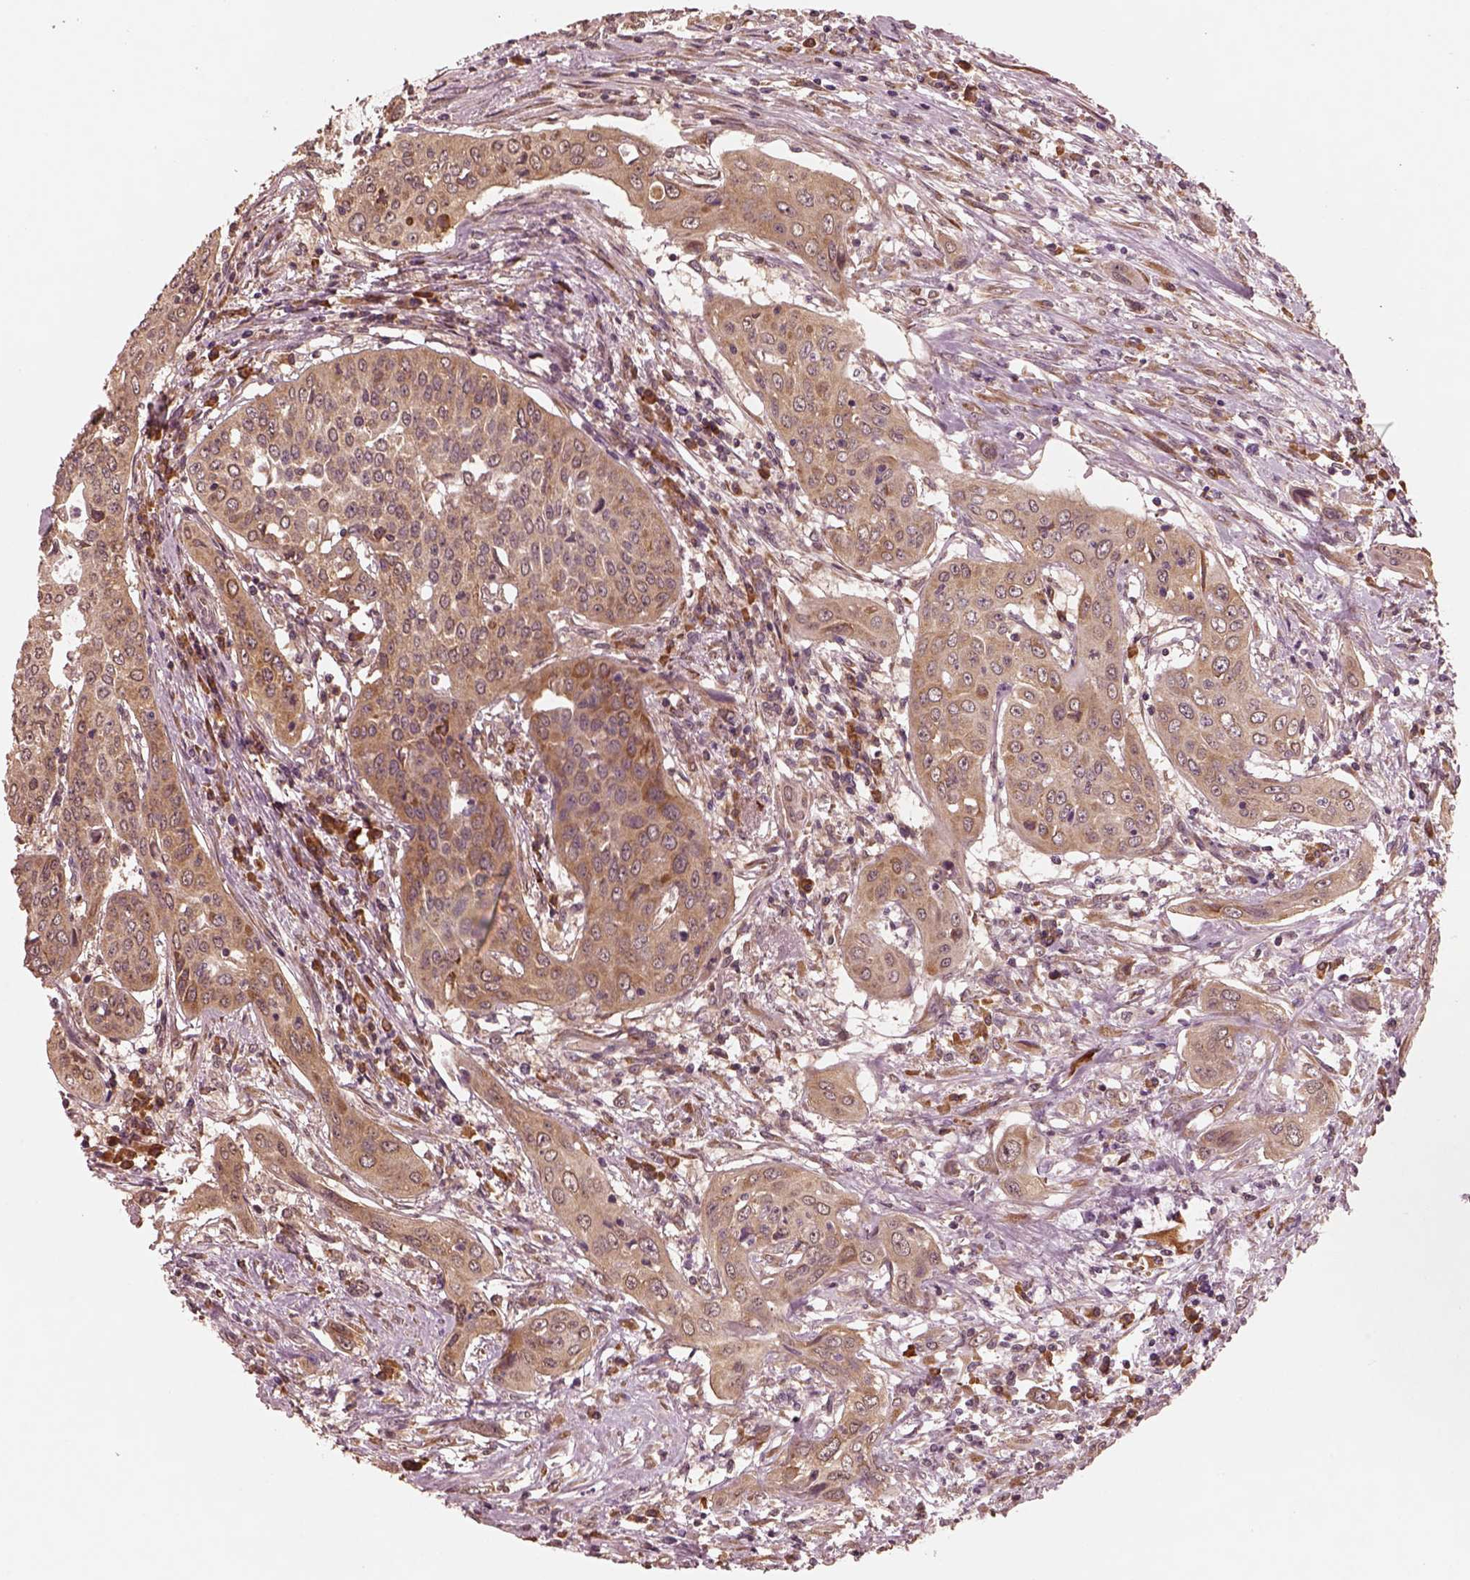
{"staining": {"intensity": "moderate", "quantity": ">75%", "location": "cytoplasmic/membranous"}, "tissue": "urothelial cancer", "cell_type": "Tumor cells", "image_type": "cancer", "snomed": [{"axis": "morphology", "description": "Urothelial carcinoma, High grade"}, {"axis": "topography", "description": "Urinary bladder"}], "caption": "IHC photomicrograph of urothelial carcinoma (high-grade) stained for a protein (brown), which demonstrates medium levels of moderate cytoplasmic/membranous positivity in about >75% of tumor cells.", "gene": "RPS5", "patient": {"sex": "male", "age": 82}}